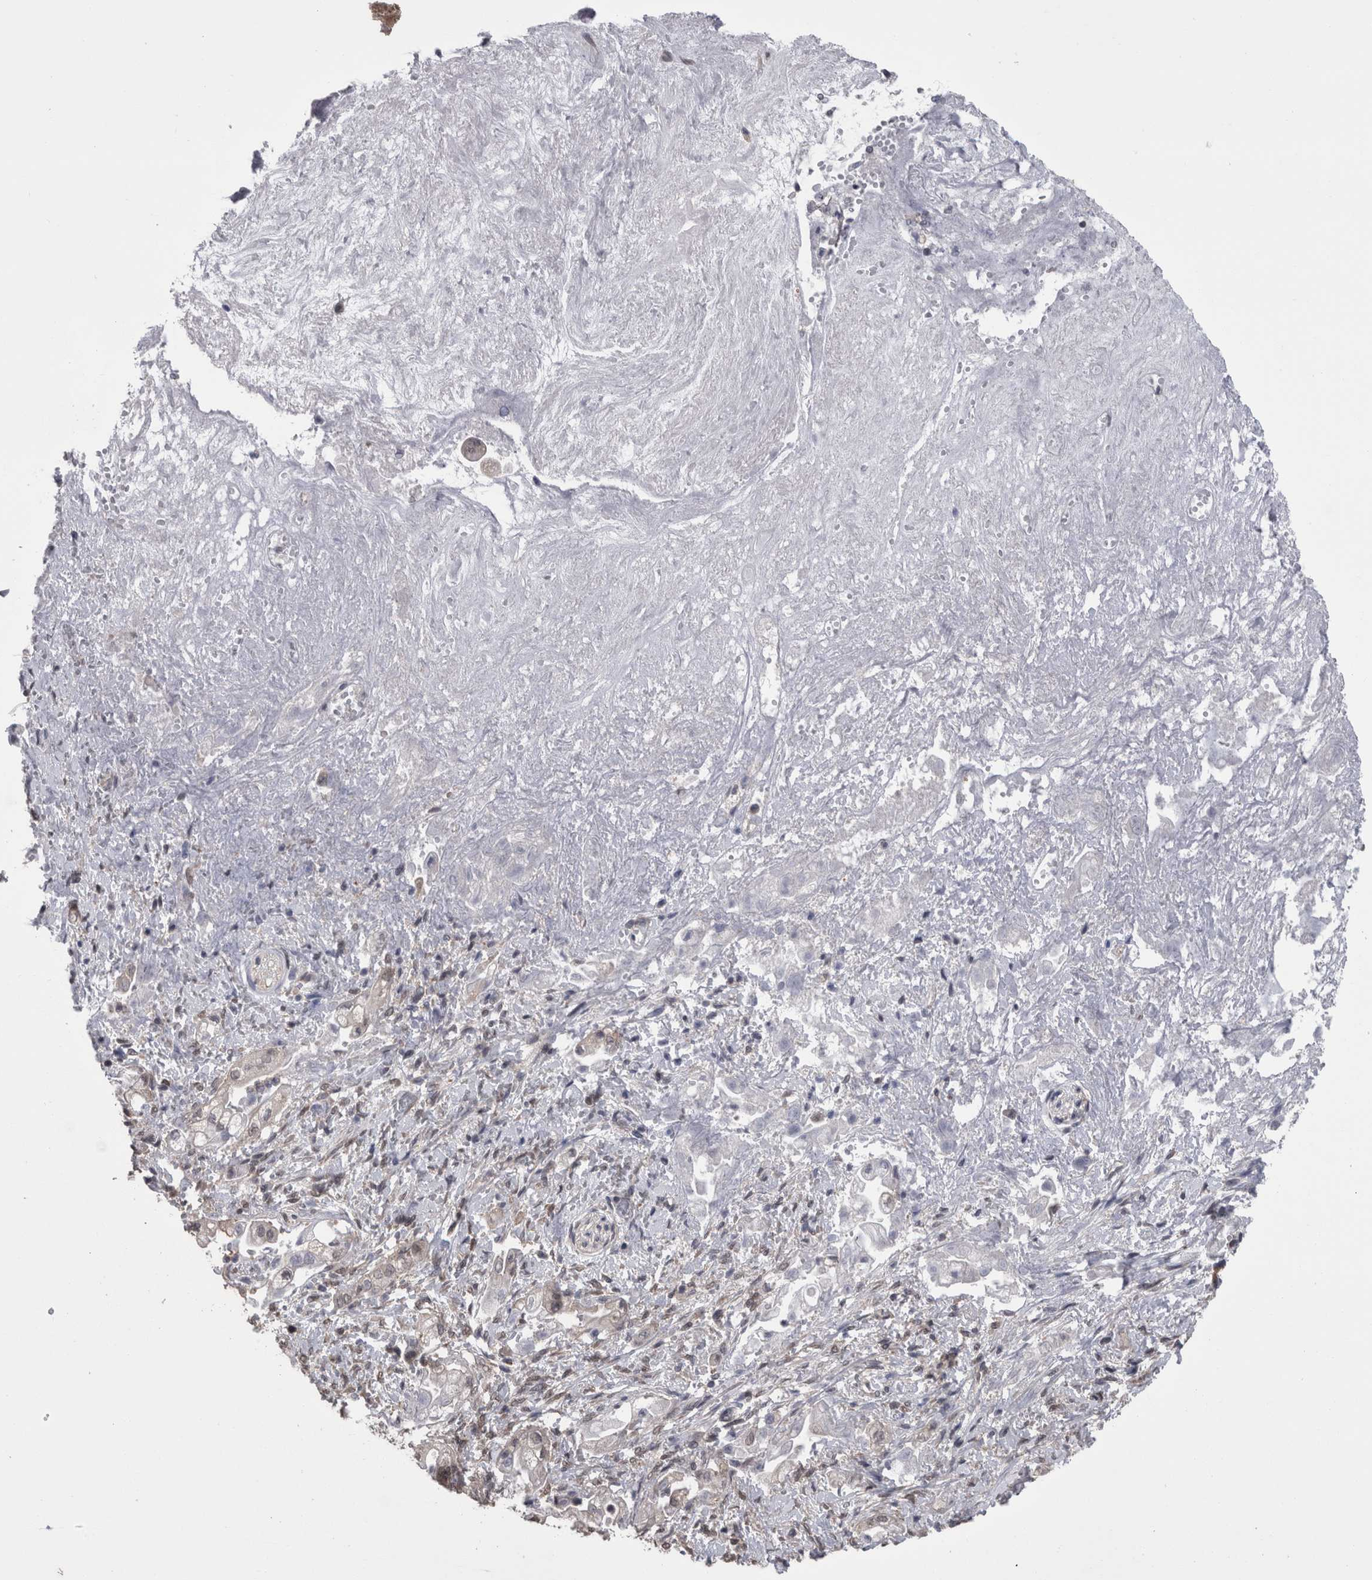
{"staining": {"intensity": "negative", "quantity": "none", "location": "none"}, "tissue": "pancreatic cancer", "cell_type": "Tumor cells", "image_type": "cancer", "snomed": [{"axis": "morphology", "description": "Adenocarcinoma, NOS"}, {"axis": "topography", "description": "Pancreas"}], "caption": "Tumor cells show no significant protein positivity in pancreatic adenocarcinoma.", "gene": "DDX6", "patient": {"sex": "male", "age": 58}}